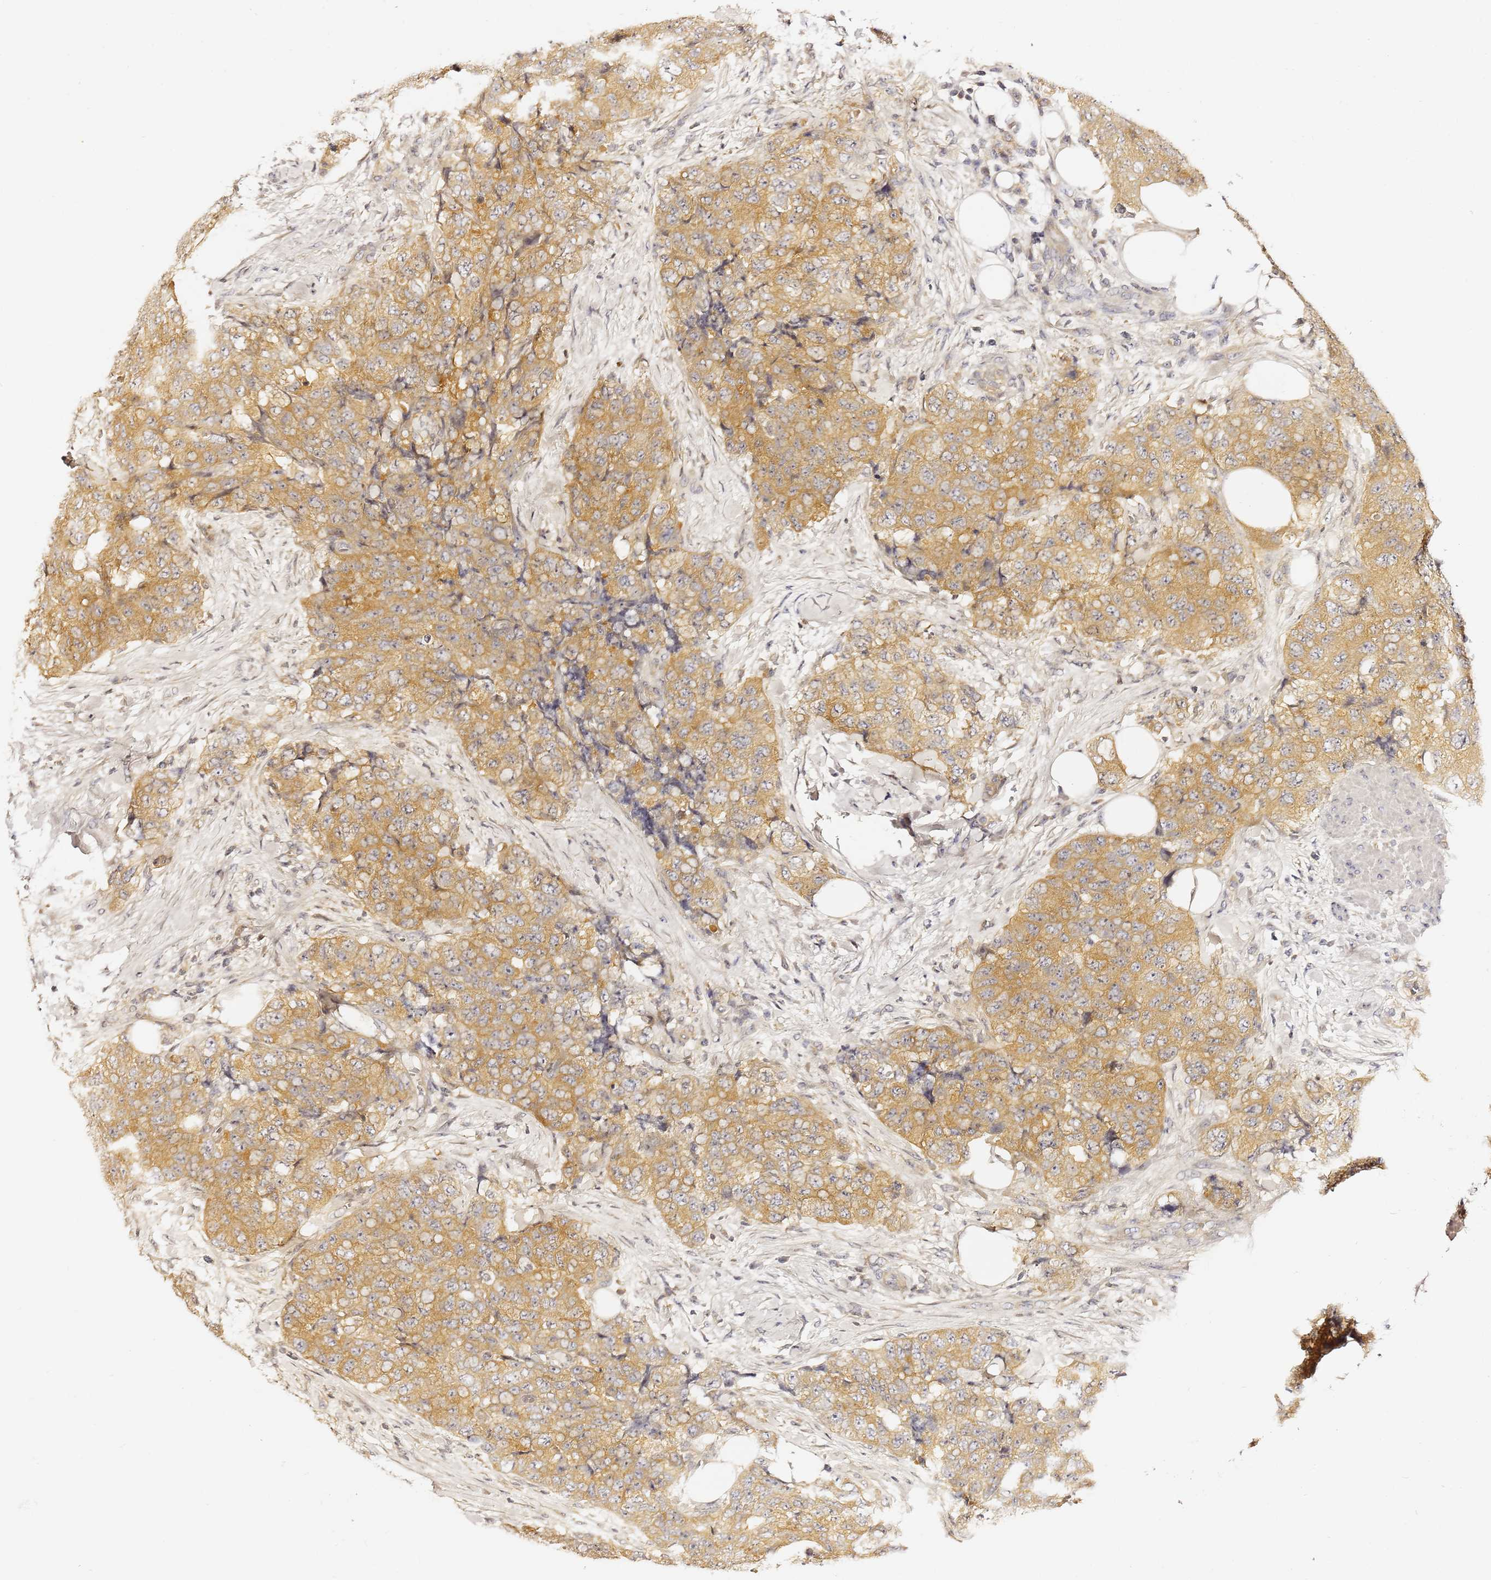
{"staining": {"intensity": "moderate", "quantity": ">75%", "location": "cytoplasmic/membranous"}, "tissue": "urothelial cancer", "cell_type": "Tumor cells", "image_type": "cancer", "snomed": [{"axis": "morphology", "description": "Urothelial carcinoma, High grade"}, {"axis": "topography", "description": "Urinary bladder"}], "caption": "IHC of urothelial cancer exhibits medium levels of moderate cytoplasmic/membranous expression in about >75% of tumor cells.", "gene": "LENG1", "patient": {"sex": "female", "age": 78}}